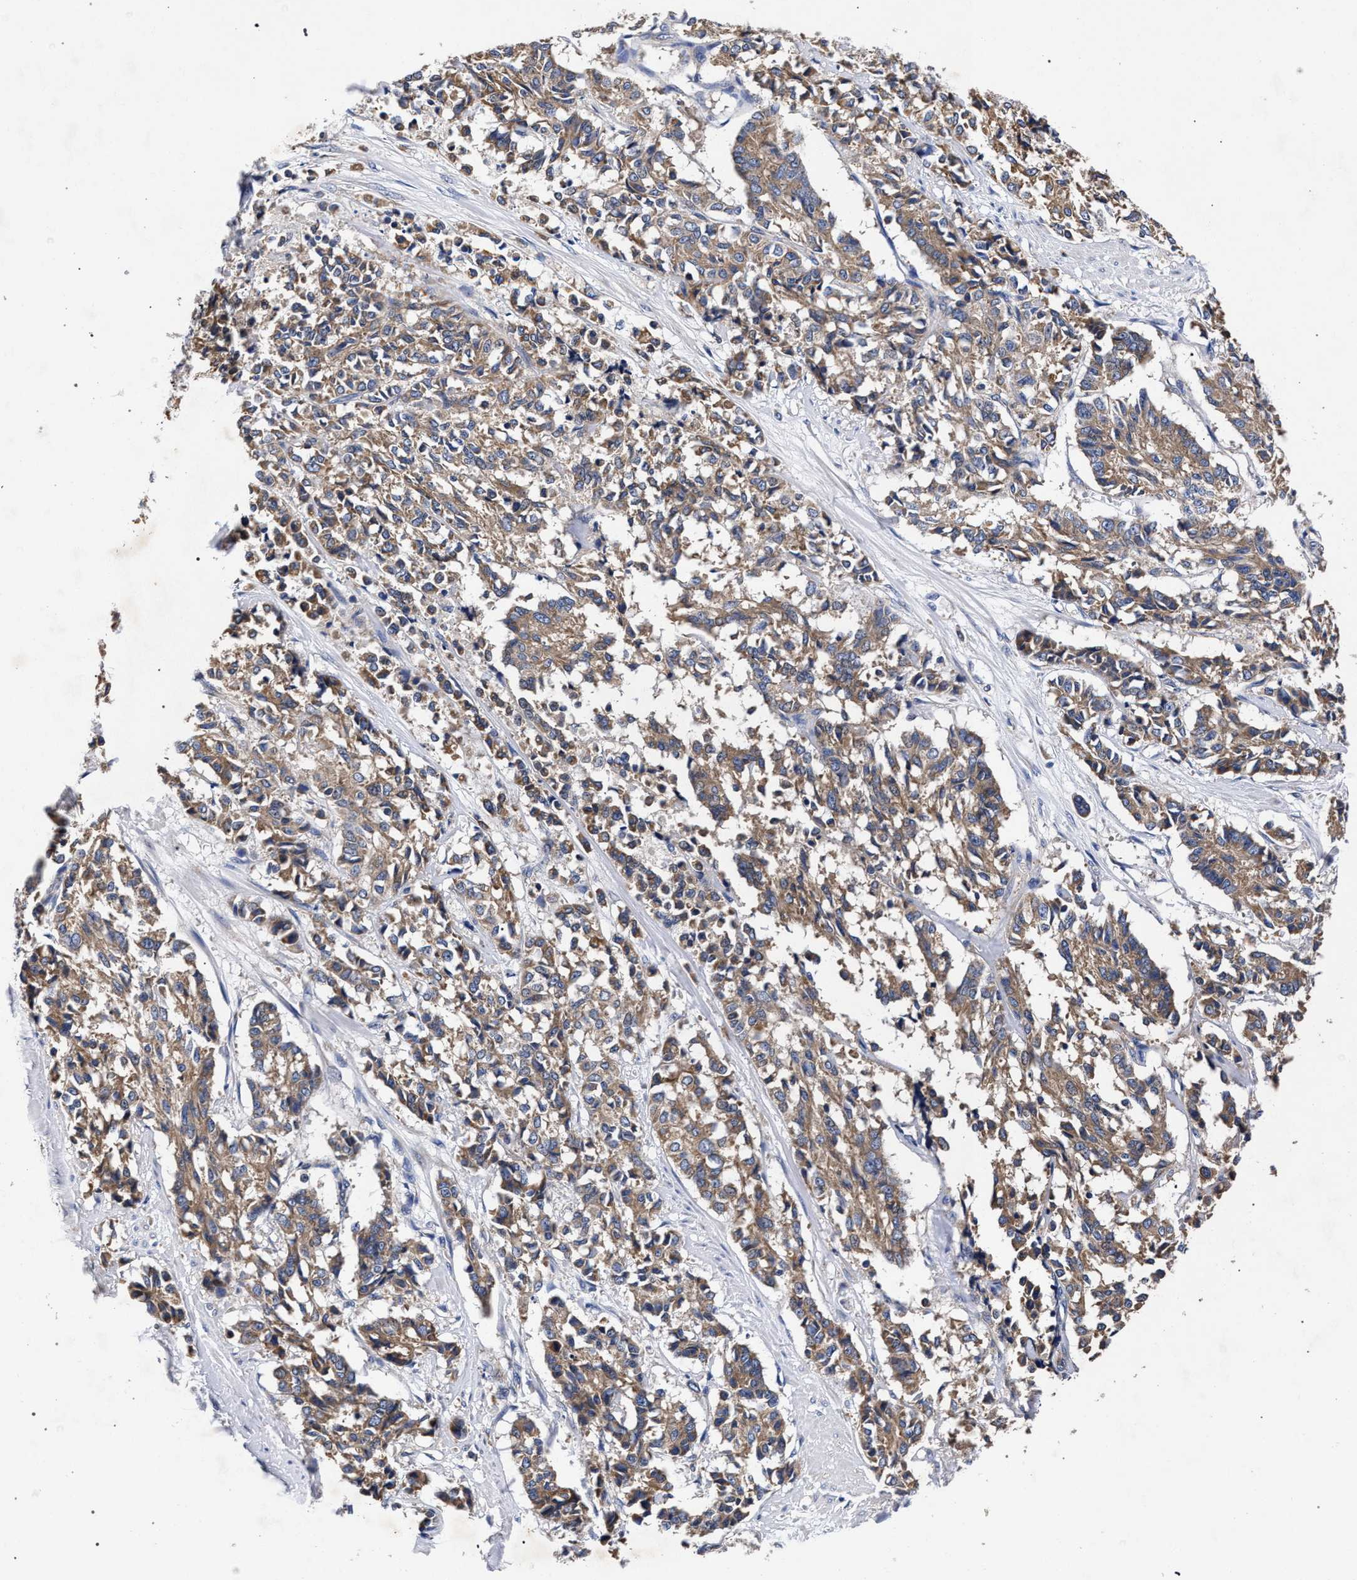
{"staining": {"intensity": "moderate", "quantity": ">75%", "location": "cytoplasmic/membranous"}, "tissue": "cervical cancer", "cell_type": "Tumor cells", "image_type": "cancer", "snomed": [{"axis": "morphology", "description": "Squamous cell carcinoma, NOS"}, {"axis": "topography", "description": "Cervix"}], "caption": "Cervical cancer (squamous cell carcinoma) stained for a protein demonstrates moderate cytoplasmic/membranous positivity in tumor cells. The protein of interest is stained brown, and the nuclei are stained in blue (DAB IHC with brightfield microscopy, high magnification).", "gene": "CFAP95", "patient": {"sex": "female", "age": 35}}